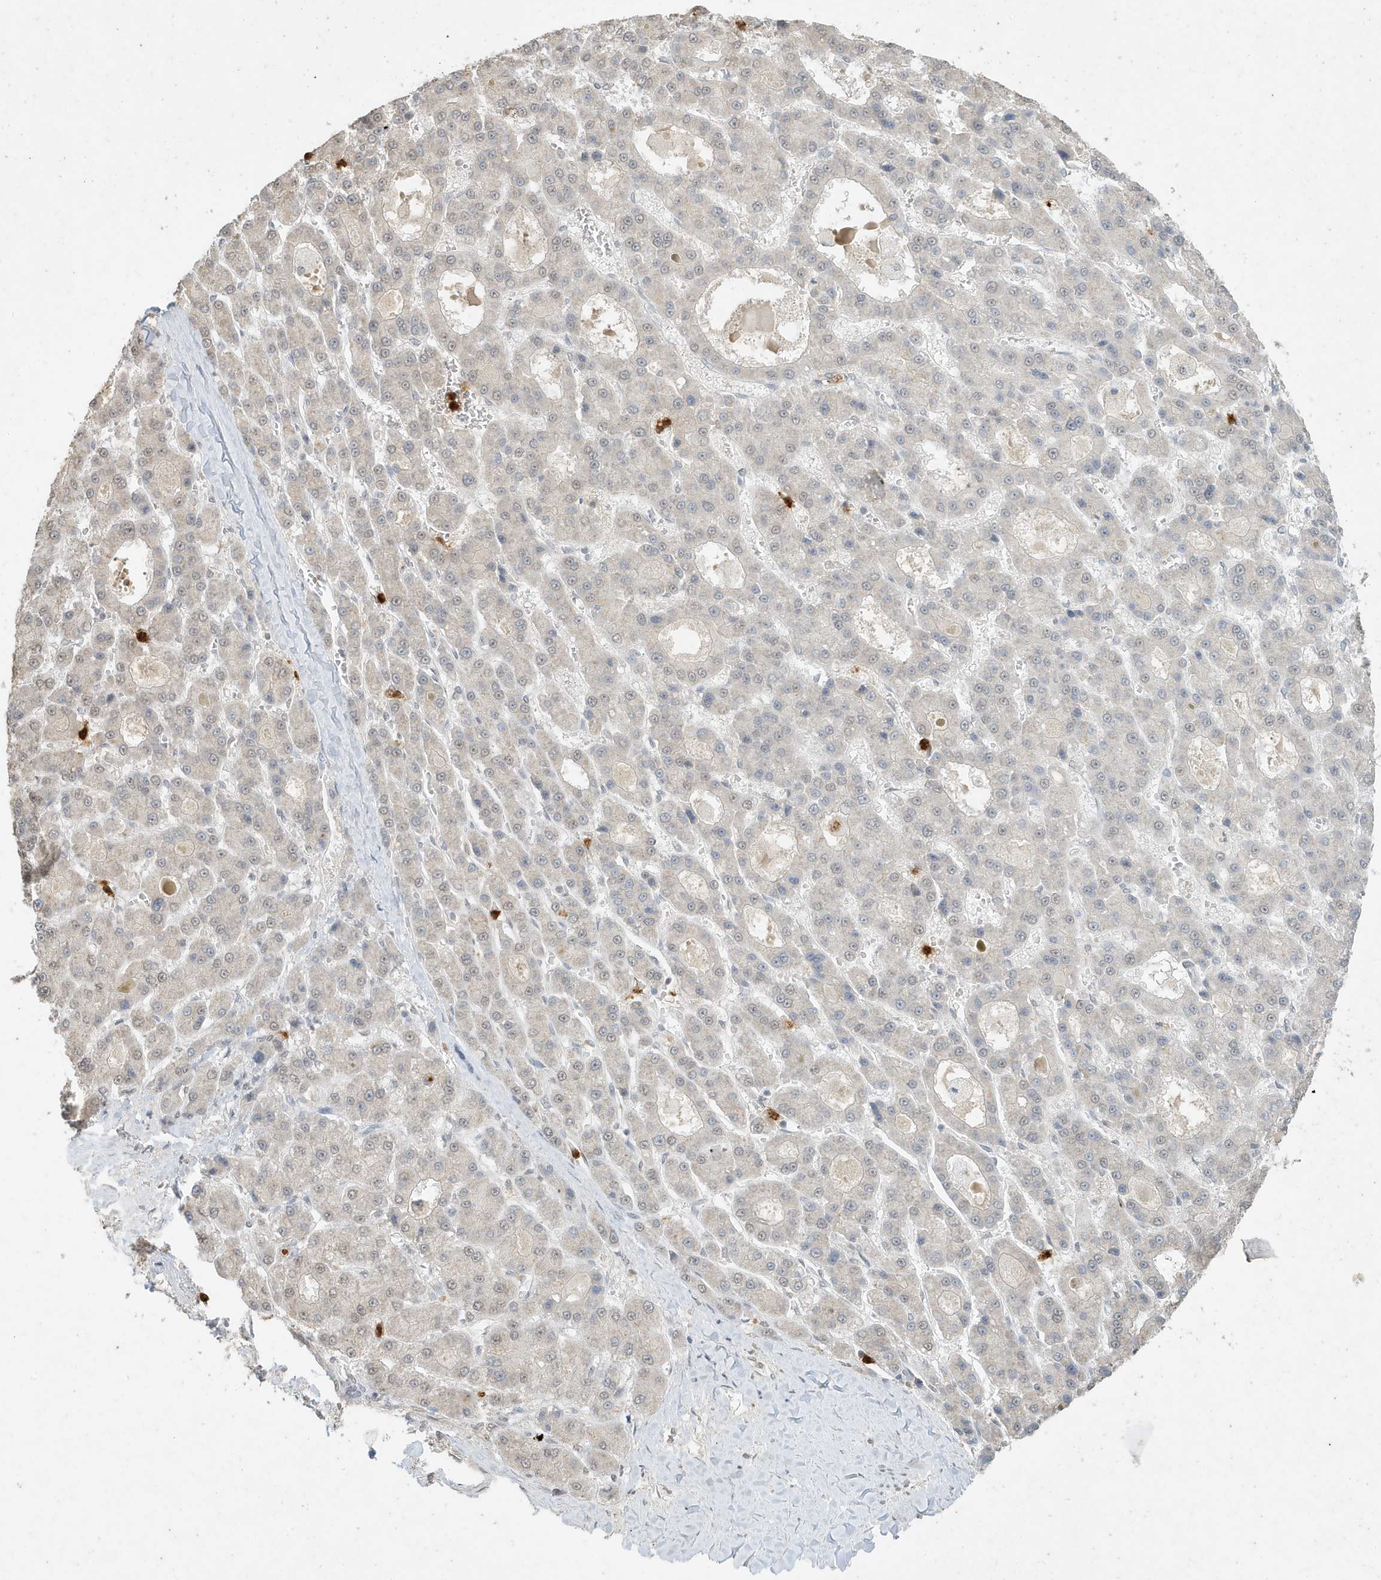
{"staining": {"intensity": "negative", "quantity": "none", "location": "none"}, "tissue": "liver cancer", "cell_type": "Tumor cells", "image_type": "cancer", "snomed": [{"axis": "morphology", "description": "Carcinoma, Hepatocellular, NOS"}, {"axis": "topography", "description": "Liver"}], "caption": "Human hepatocellular carcinoma (liver) stained for a protein using immunohistochemistry demonstrates no expression in tumor cells.", "gene": "DEFA1", "patient": {"sex": "male", "age": 70}}